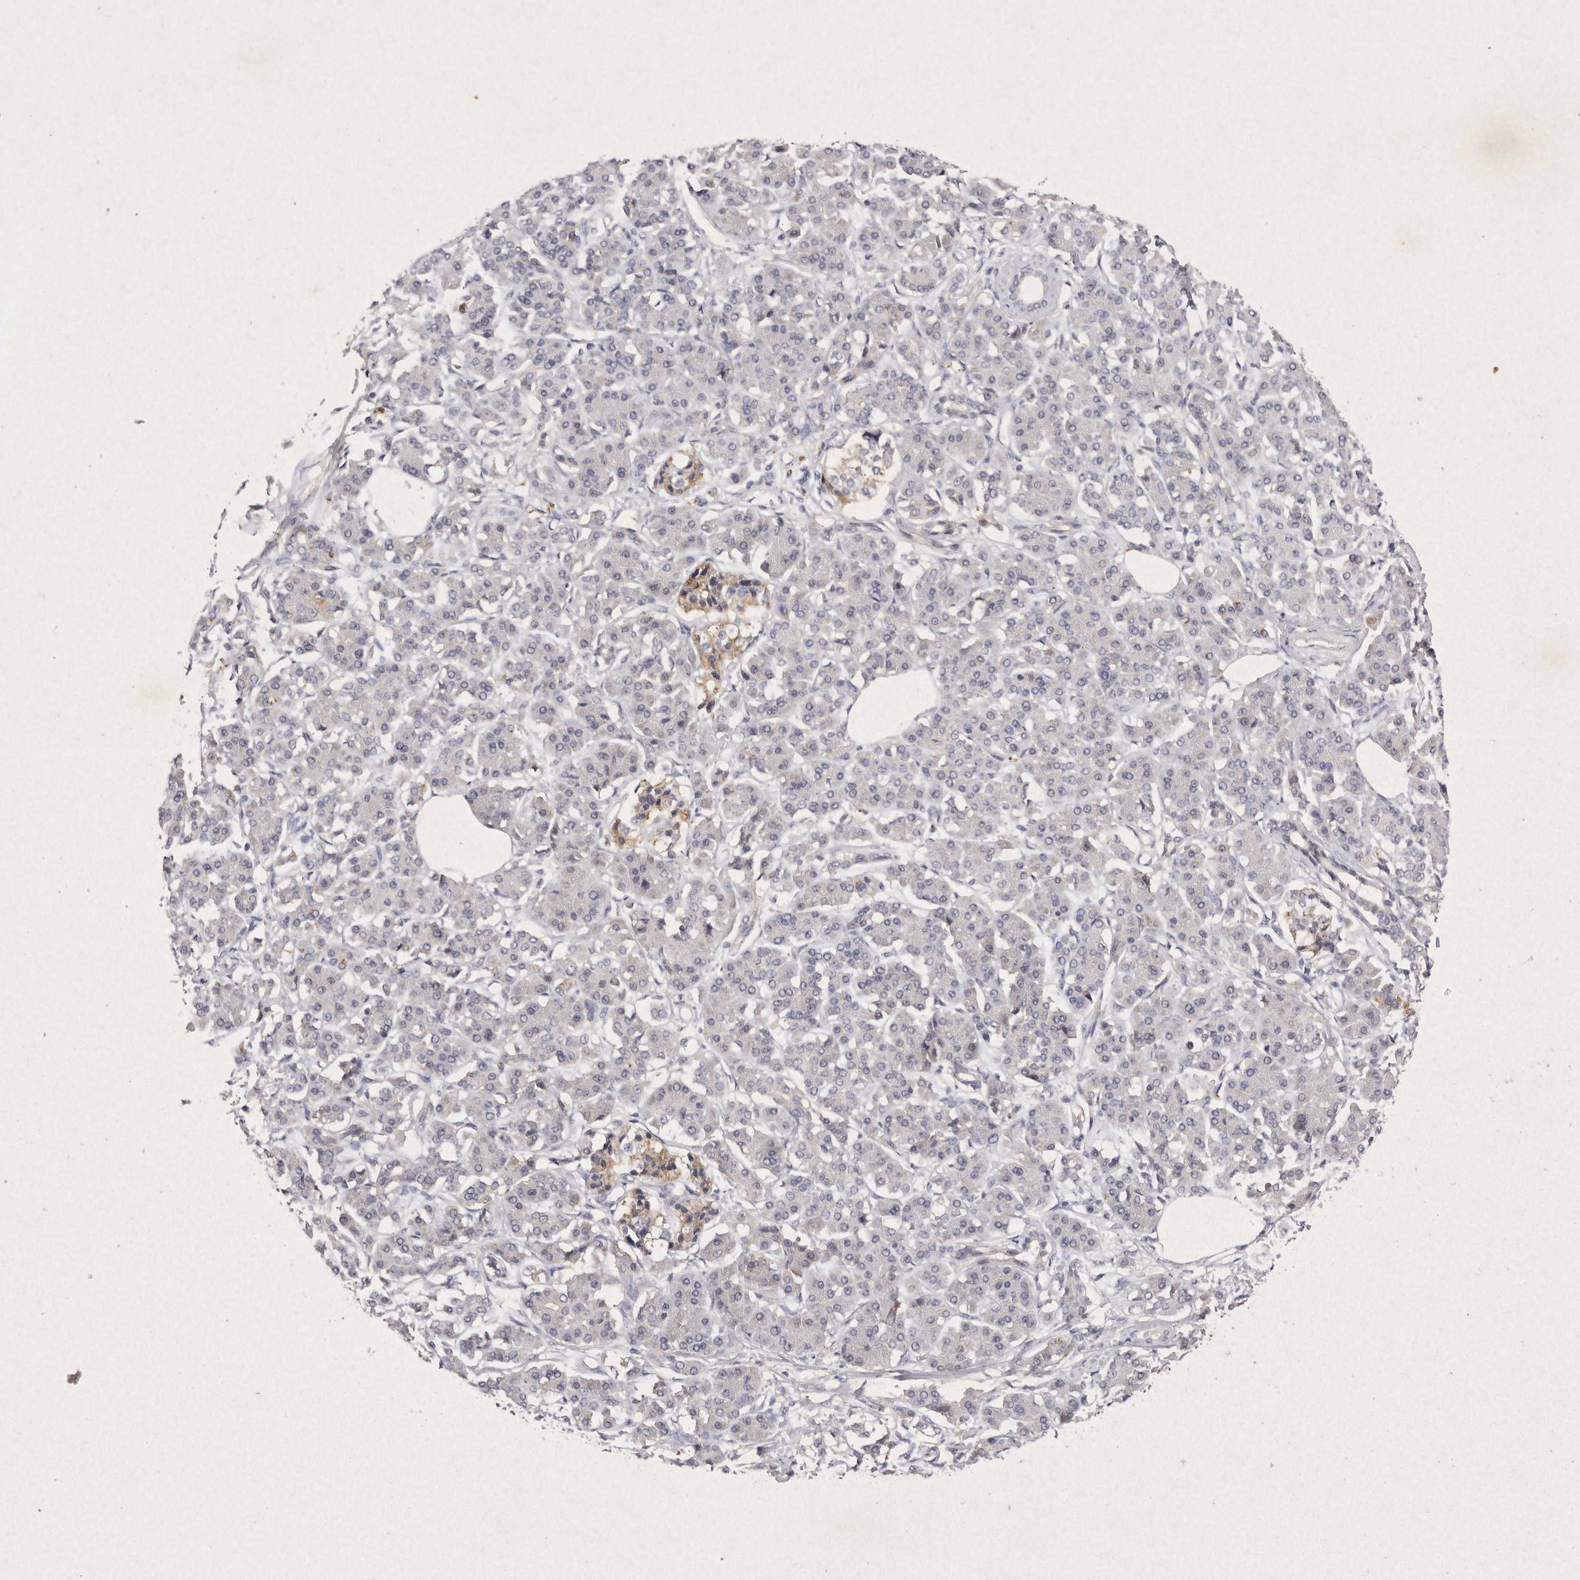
{"staining": {"intensity": "moderate", "quantity": ">75%", "location": "cytoplasmic/membranous"}, "tissue": "pancreatic cancer", "cell_type": "Tumor cells", "image_type": "cancer", "snomed": [{"axis": "morphology", "description": "Adenocarcinoma, NOS"}, {"axis": "topography", "description": "Pancreas"}], "caption": "The micrograph displays a brown stain indicating the presence of a protein in the cytoplasmic/membranous of tumor cells in pancreatic cancer. Using DAB (brown) and hematoxylin (blue) stains, captured at high magnification using brightfield microscopy.", "gene": "RASSF3", "patient": {"sex": "female", "age": 56}}